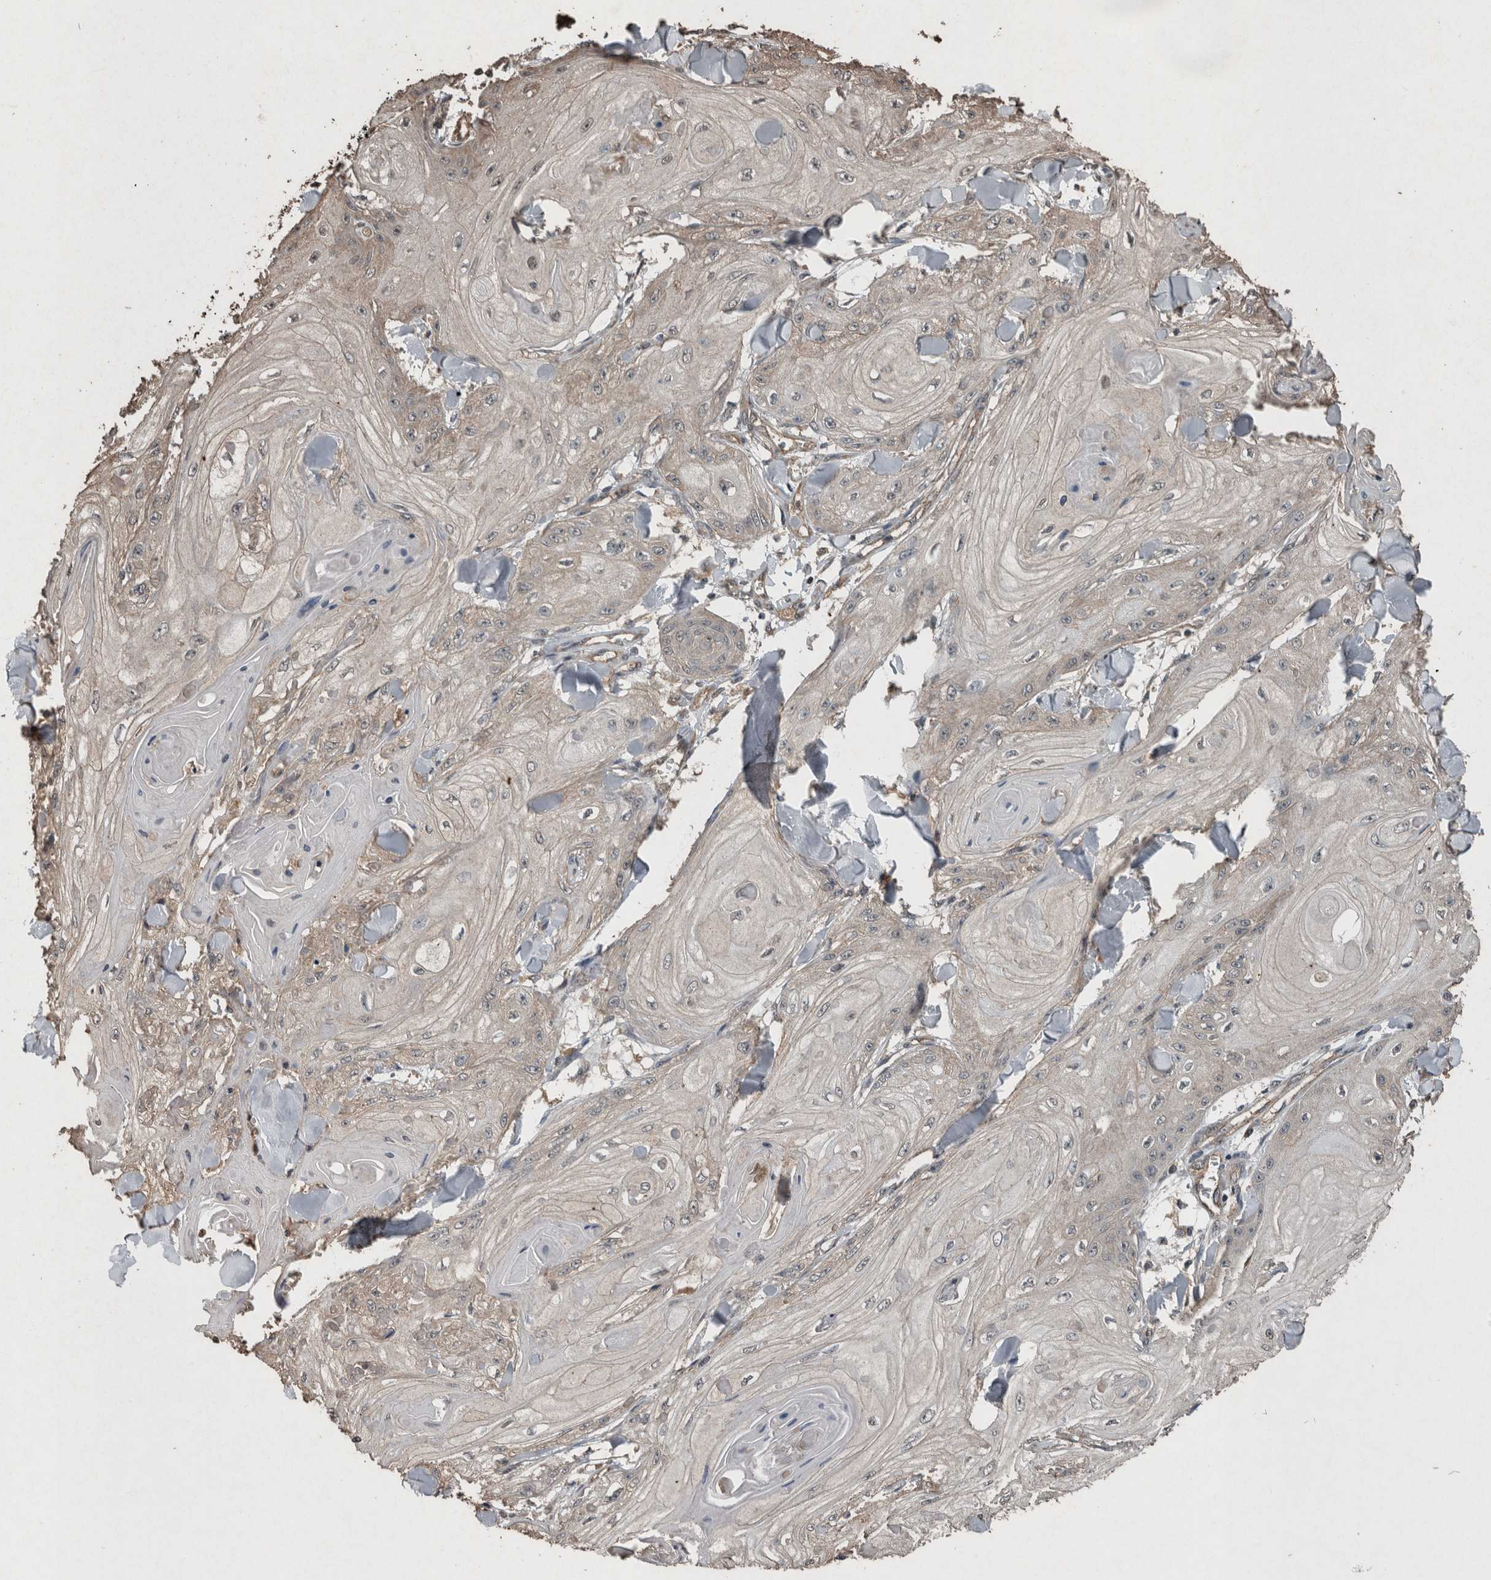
{"staining": {"intensity": "negative", "quantity": "none", "location": "none"}, "tissue": "skin cancer", "cell_type": "Tumor cells", "image_type": "cancer", "snomed": [{"axis": "morphology", "description": "Squamous cell carcinoma, NOS"}, {"axis": "topography", "description": "Skin"}], "caption": "This is an IHC image of squamous cell carcinoma (skin). There is no expression in tumor cells.", "gene": "FGFRL1", "patient": {"sex": "male", "age": 74}}